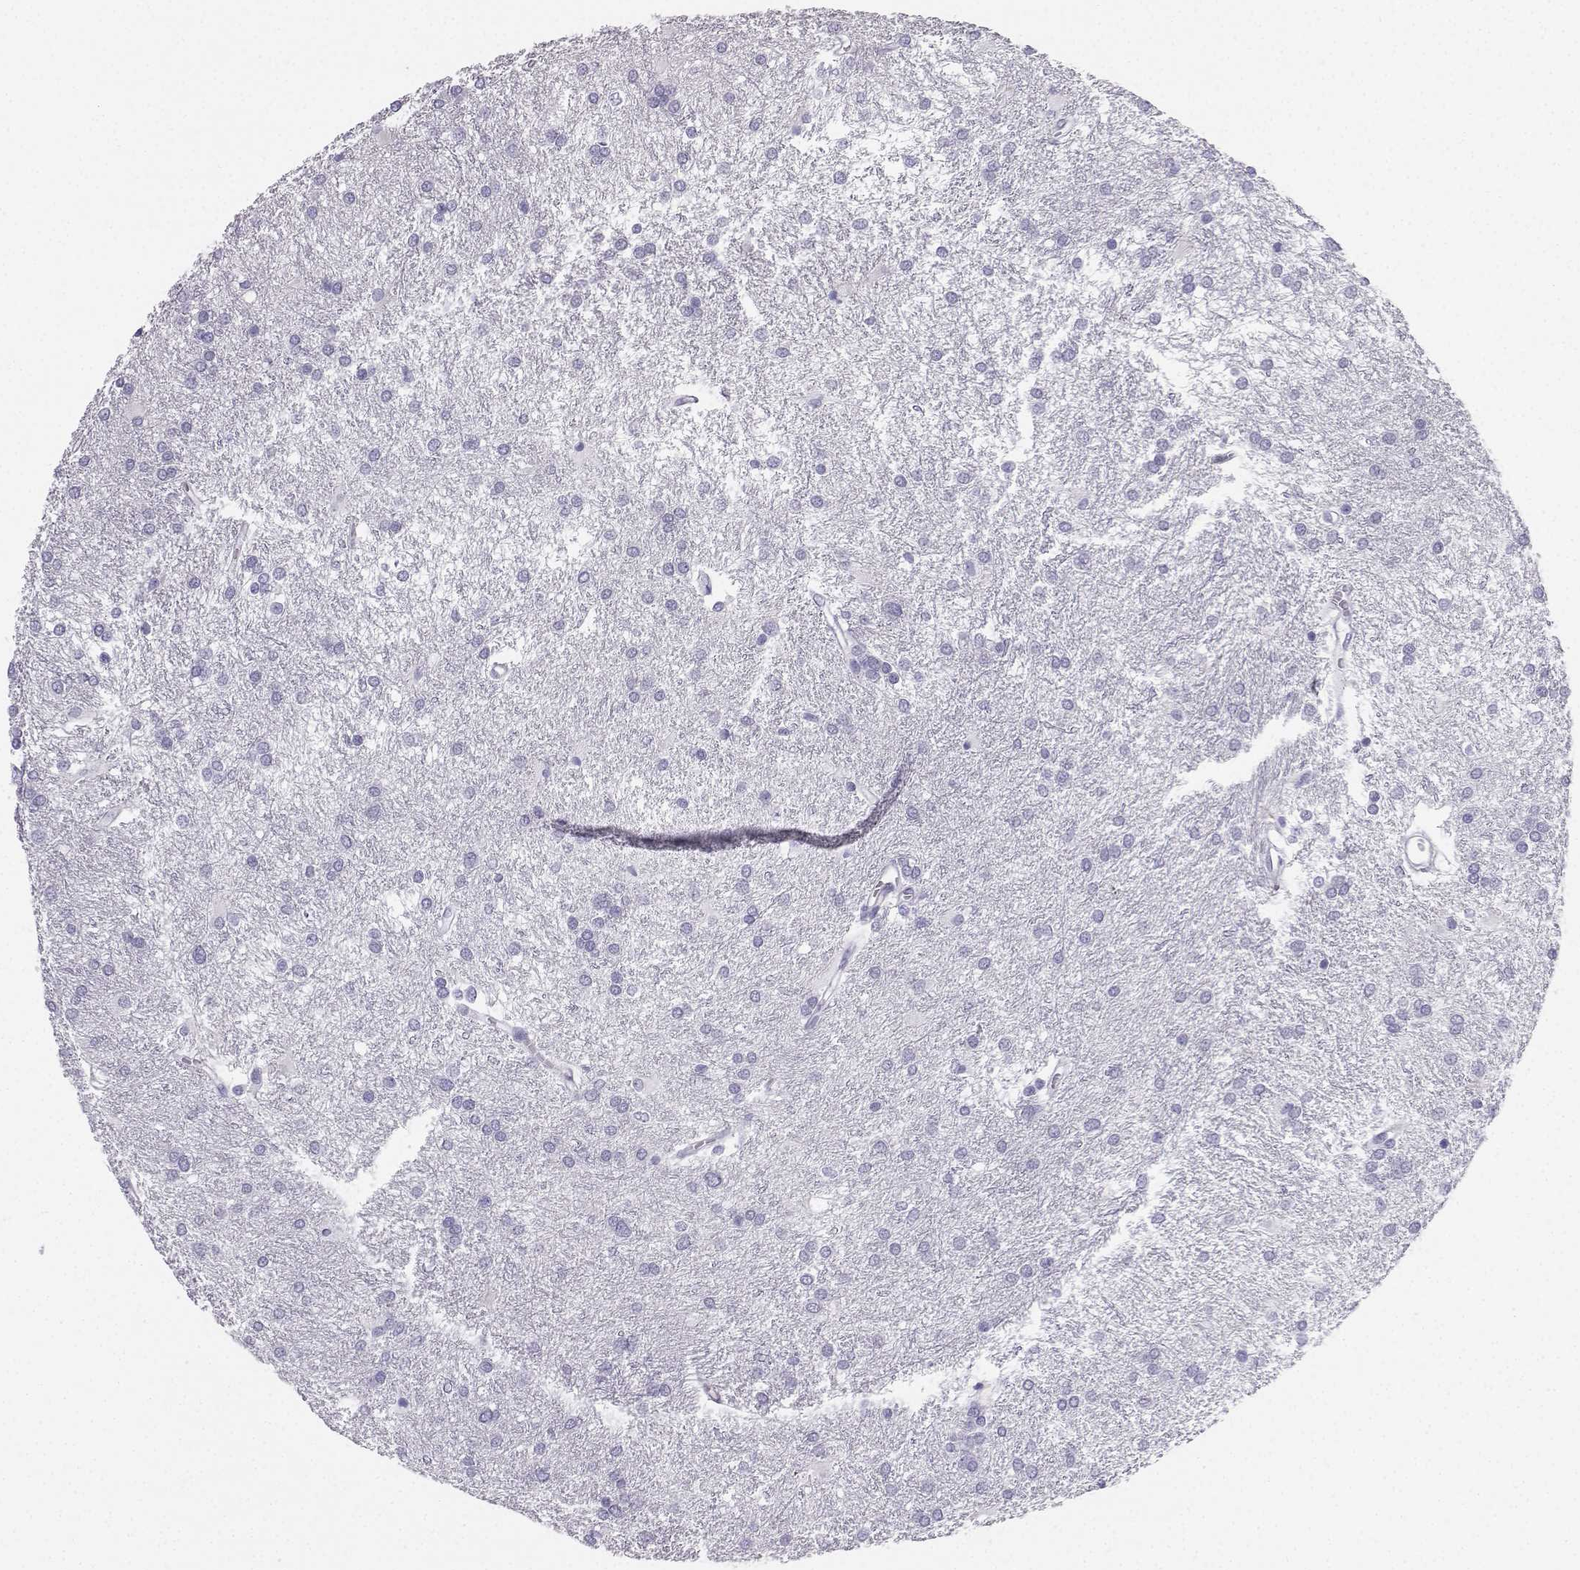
{"staining": {"intensity": "negative", "quantity": "none", "location": "none"}, "tissue": "glioma", "cell_type": "Tumor cells", "image_type": "cancer", "snomed": [{"axis": "morphology", "description": "Glioma, malignant, Low grade"}, {"axis": "topography", "description": "Brain"}], "caption": "Malignant glioma (low-grade) was stained to show a protein in brown. There is no significant positivity in tumor cells.", "gene": "IQCD", "patient": {"sex": "female", "age": 32}}